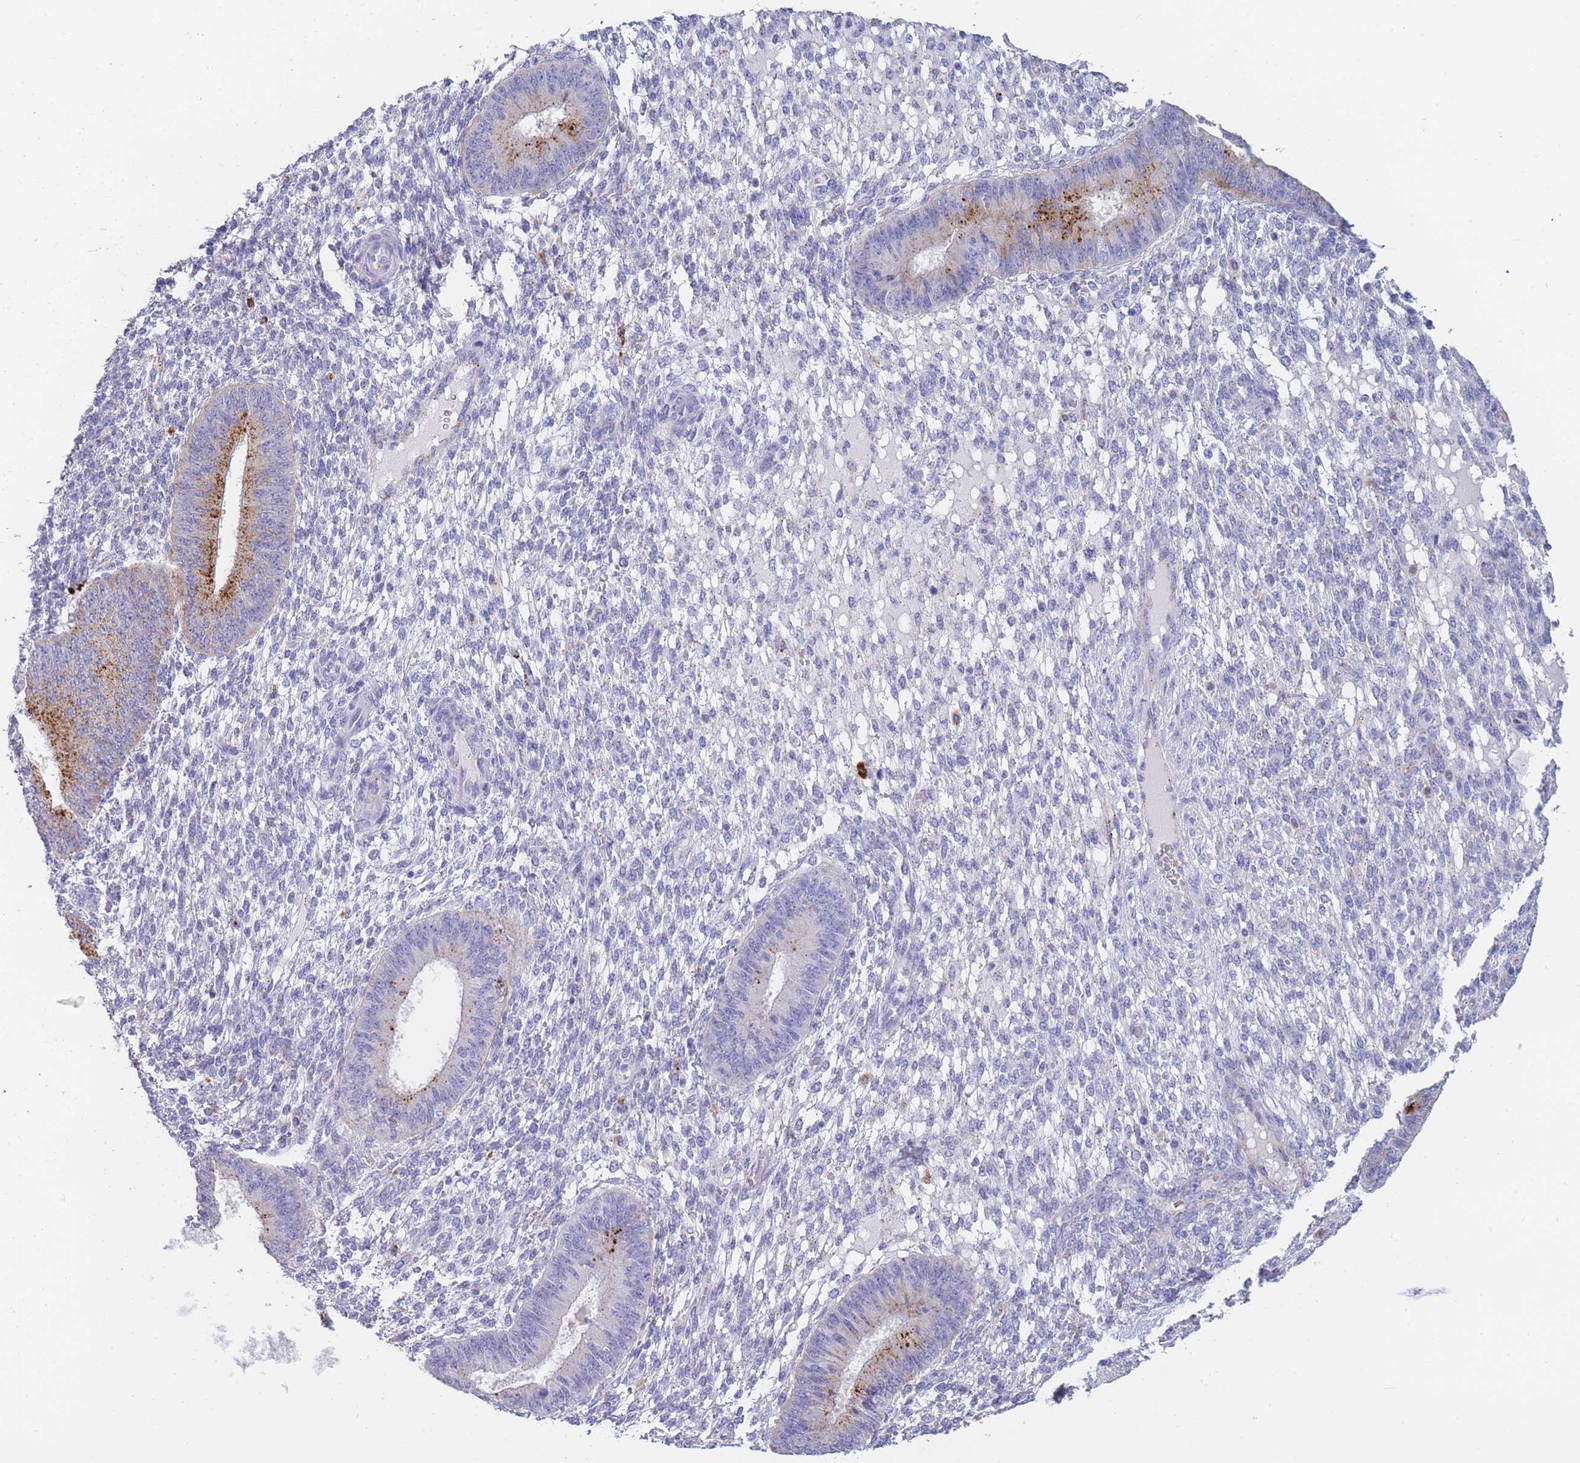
{"staining": {"intensity": "negative", "quantity": "none", "location": "none"}, "tissue": "endometrium", "cell_type": "Cells in endometrial stroma", "image_type": "normal", "snomed": [{"axis": "morphology", "description": "Normal tissue, NOS"}, {"axis": "topography", "description": "Endometrium"}], "caption": "Image shows no protein staining in cells in endometrial stroma of normal endometrium. (Stains: DAB IHC with hematoxylin counter stain, Microscopy: brightfield microscopy at high magnification).", "gene": "GAA", "patient": {"sex": "female", "age": 49}}